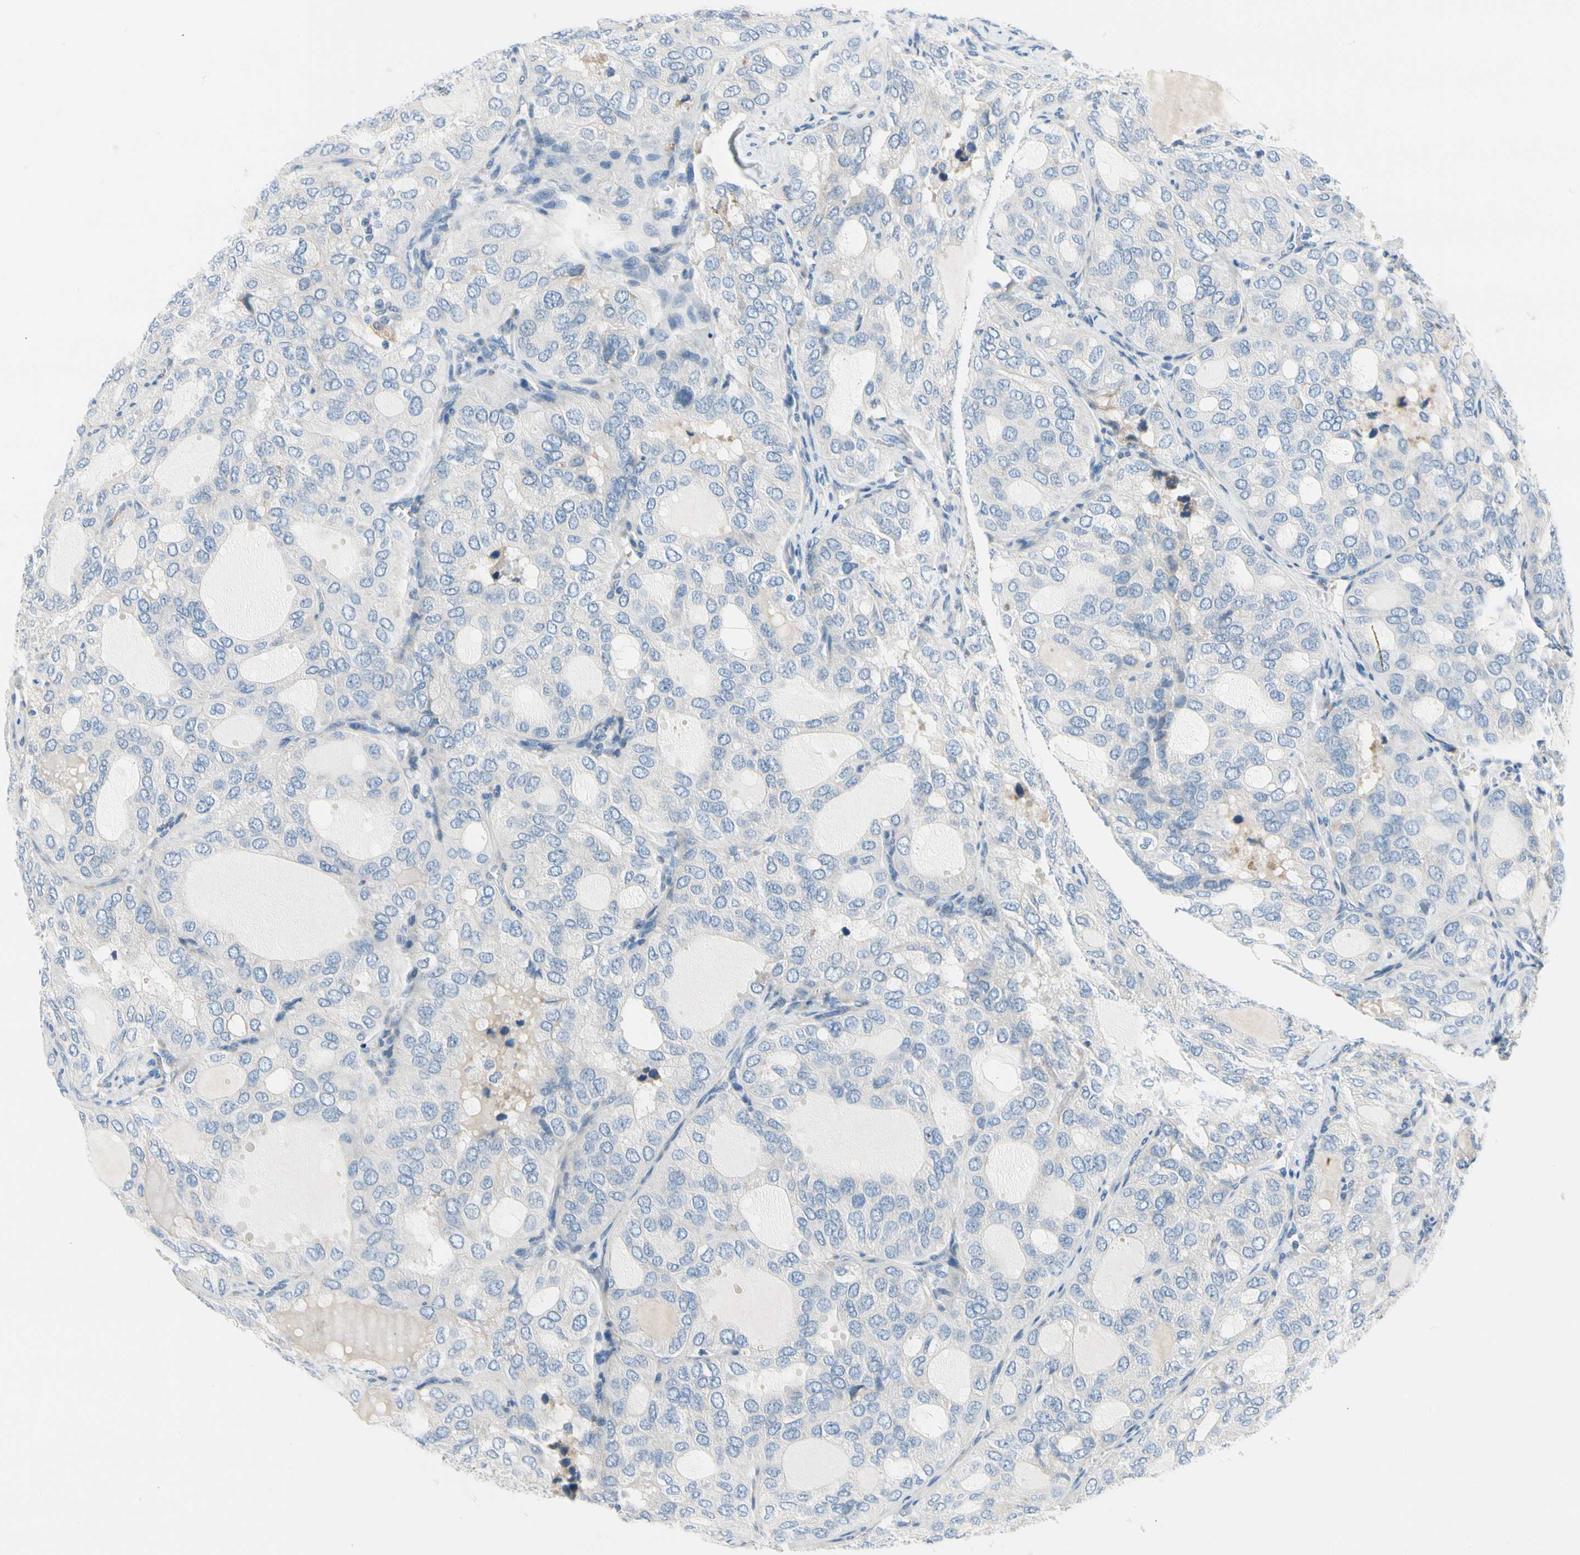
{"staining": {"intensity": "weak", "quantity": "<25%", "location": "cytoplasmic/membranous"}, "tissue": "thyroid cancer", "cell_type": "Tumor cells", "image_type": "cancer", "snomed": [{"axis": "morphology", "description": "Follicular adenoma carcinoma, NOS"}, {"axis": "topography", "description": "Thyroid gland"}], "caption": "Immunohistochemistry image of thyroid follicular adenoma carcinoma stained for a protein (brown), which displays no staining in tumor cells.", "gene": "STXBP1", "patient": {"sex": "male", "age": 75}}